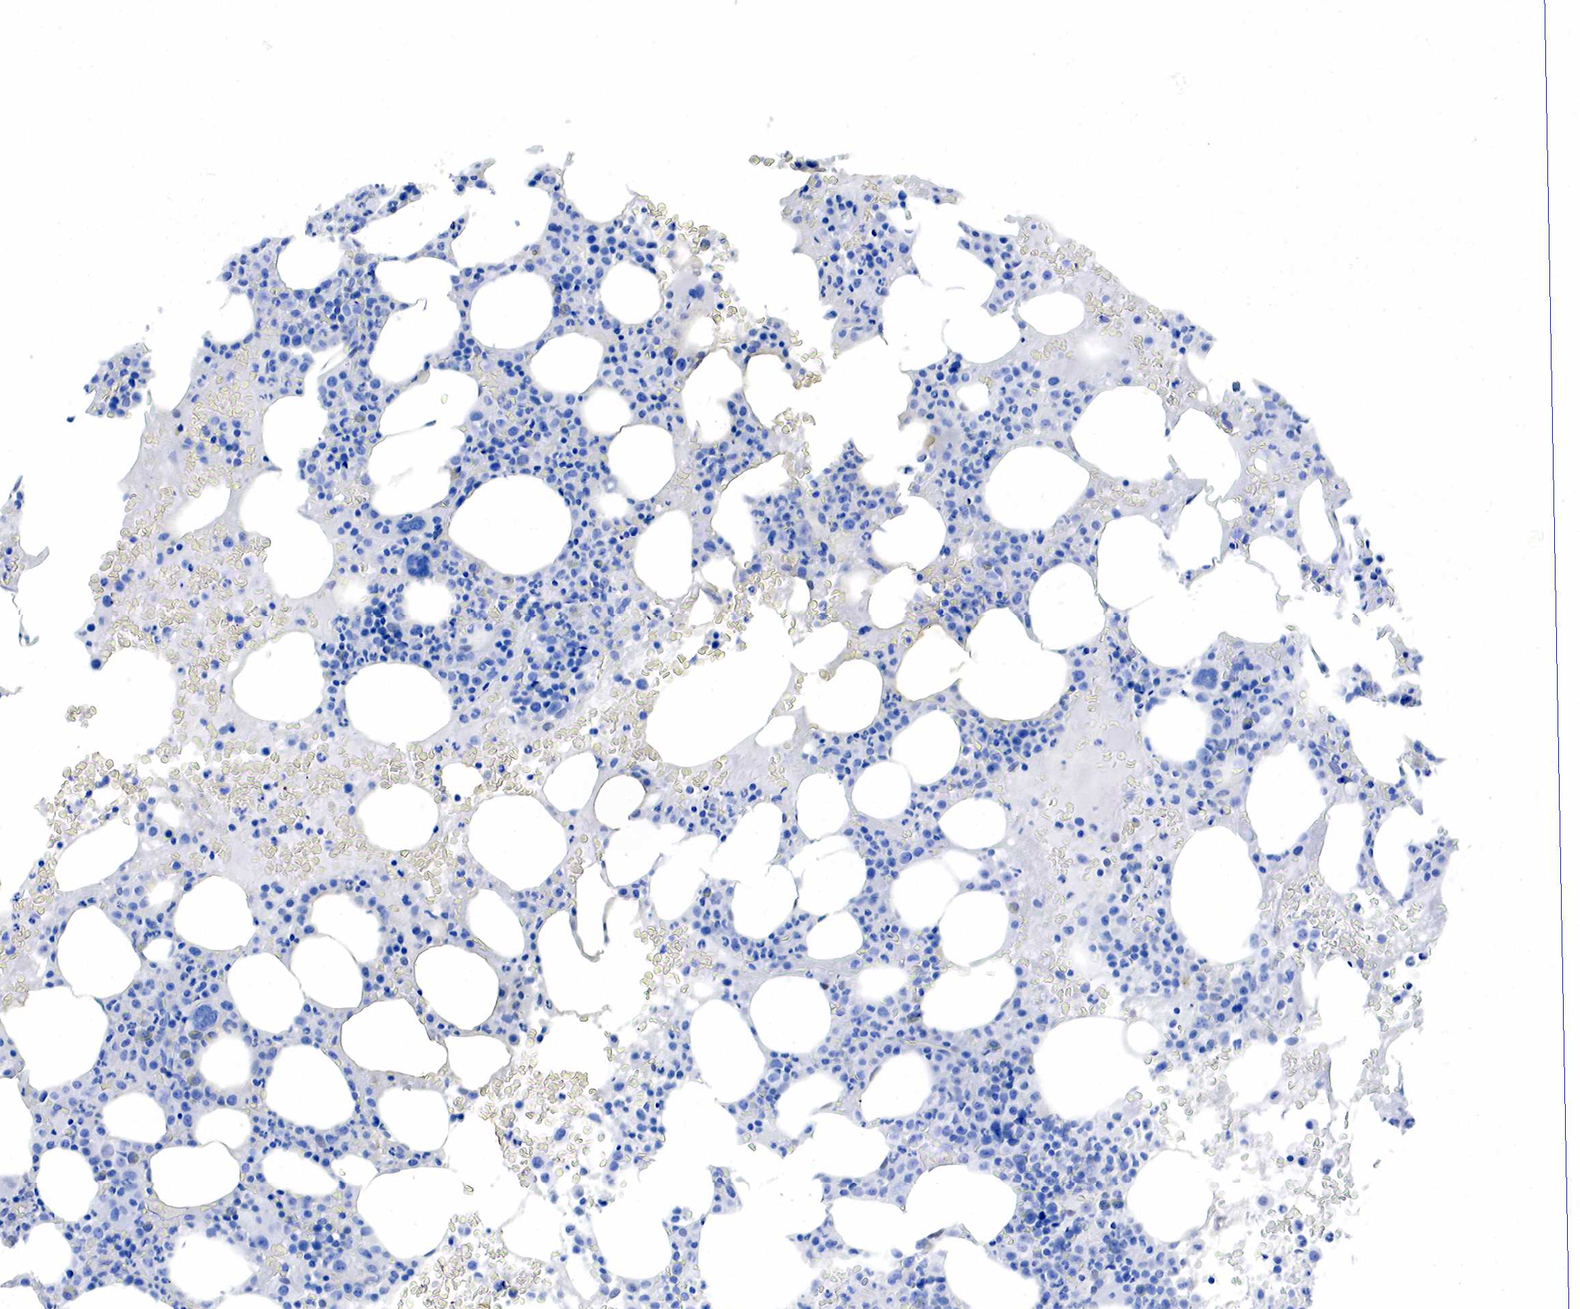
{"staining": {"intensity": "negative", "quantity": "none", "location": "none"}, "tissue": "bone marrow", "cell_type": "Hematopoietic cells", "image_type": "normal", "snomed": [{"axis": "morphology", "description": "Normal tissue, NOS"}, {"axis": "topography", "description": "Bone marrow"}], "caption": "This is an IHC histopathology image of normal bone marrow. There is no positivity in hematopoietic cells.", "gene": "ESR1", "patient": {"sex": "female", "age": 88}}